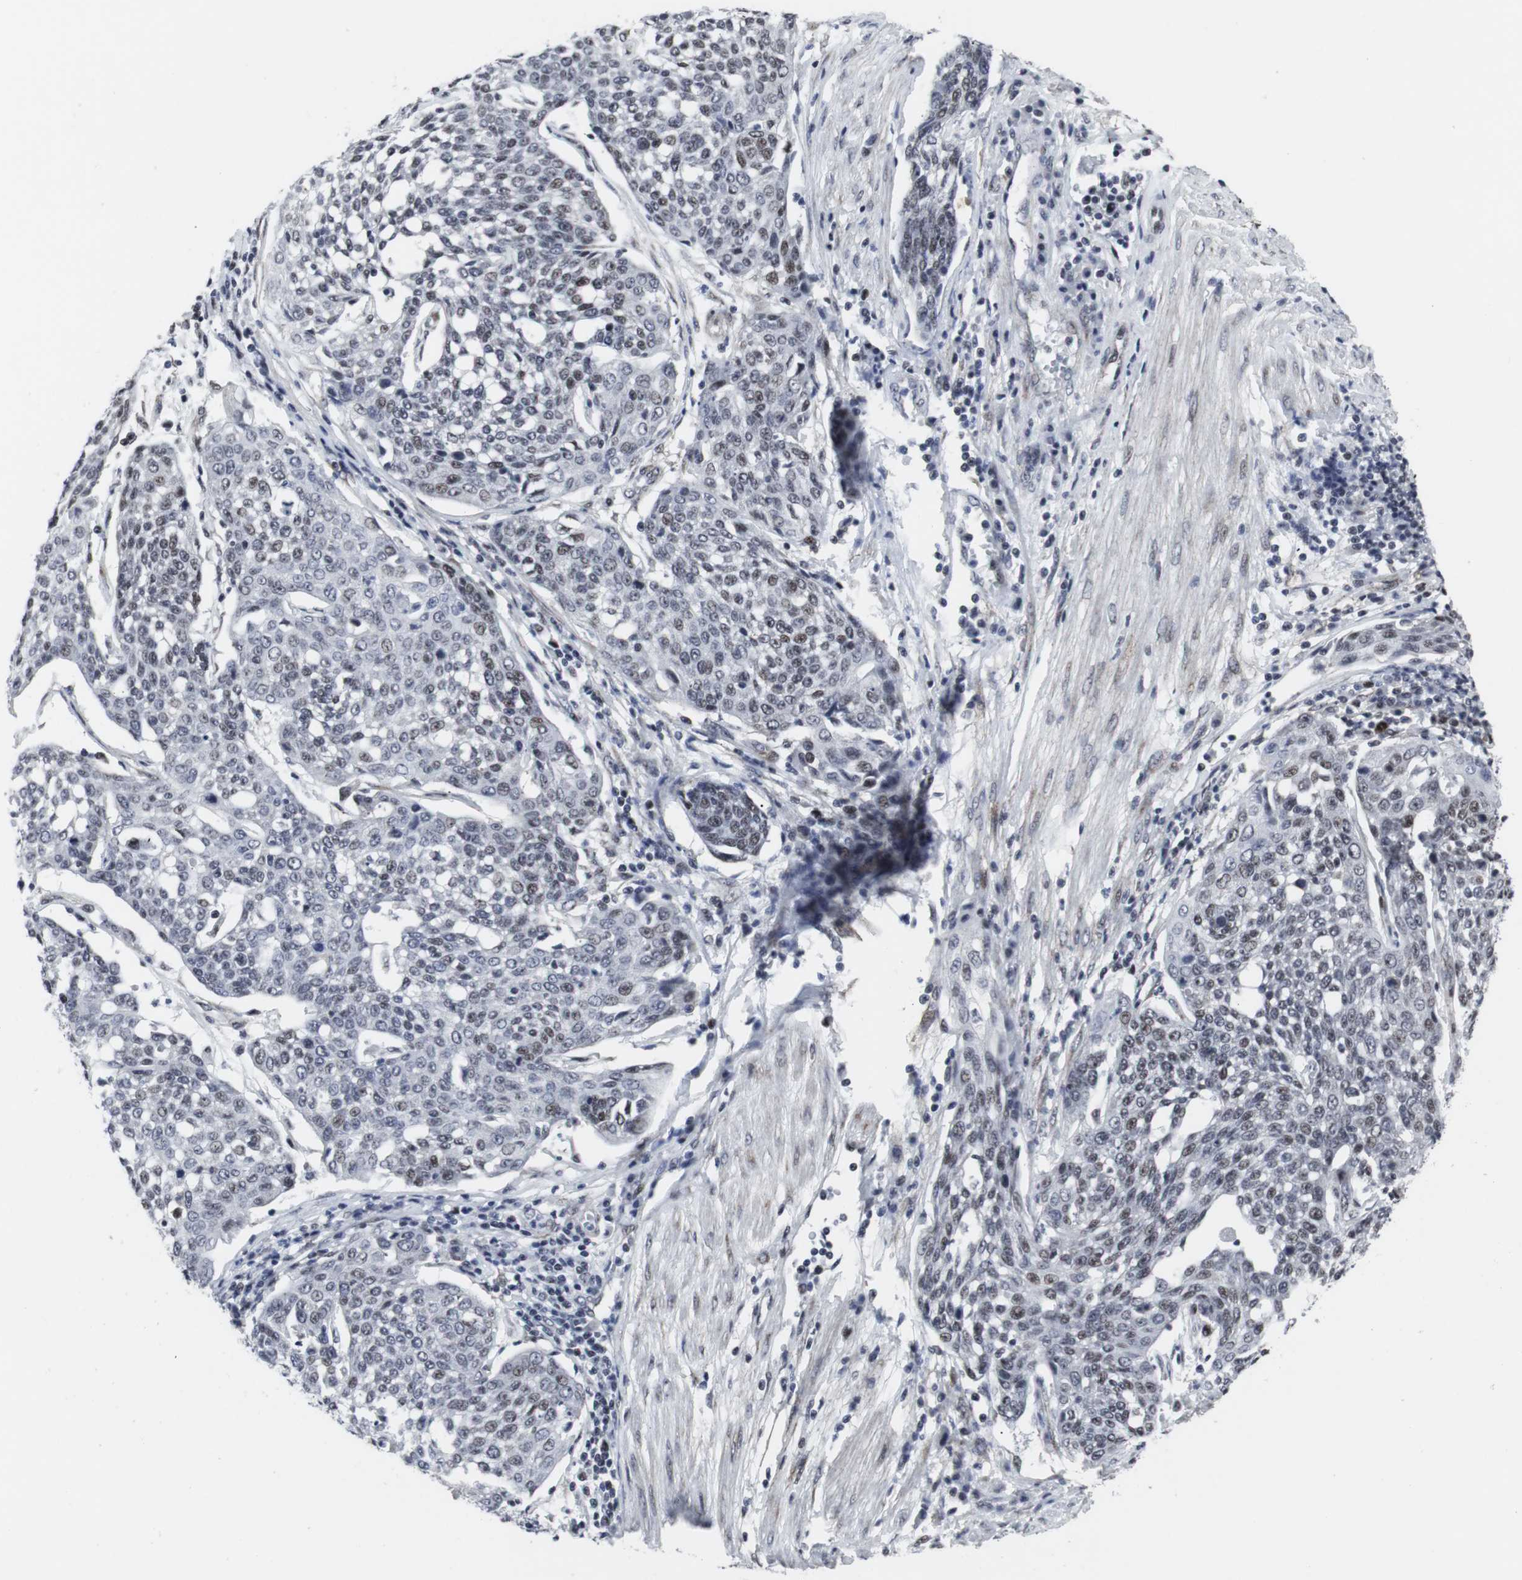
{"staining": {"intensity": "weak", "quantity": "25%-75%", "location": "nuclear"}, "tissue": "cervical cancer", "cell_type": "Tumor cells", "image_type": "cancer", "snomed": [{"axis": "morphology", "description": "Squamous cell carcinoma, NOS"}, {"axis": "topography", "description": "Cervix"}], "caption": "Immunohistochemical staining of human cervical cancer shows low levels of weak nuclear protein positivity in about 25%-75% of tumor cells.", "gene": "MLH1", "patient": {"sex": "female", "age": 34}}